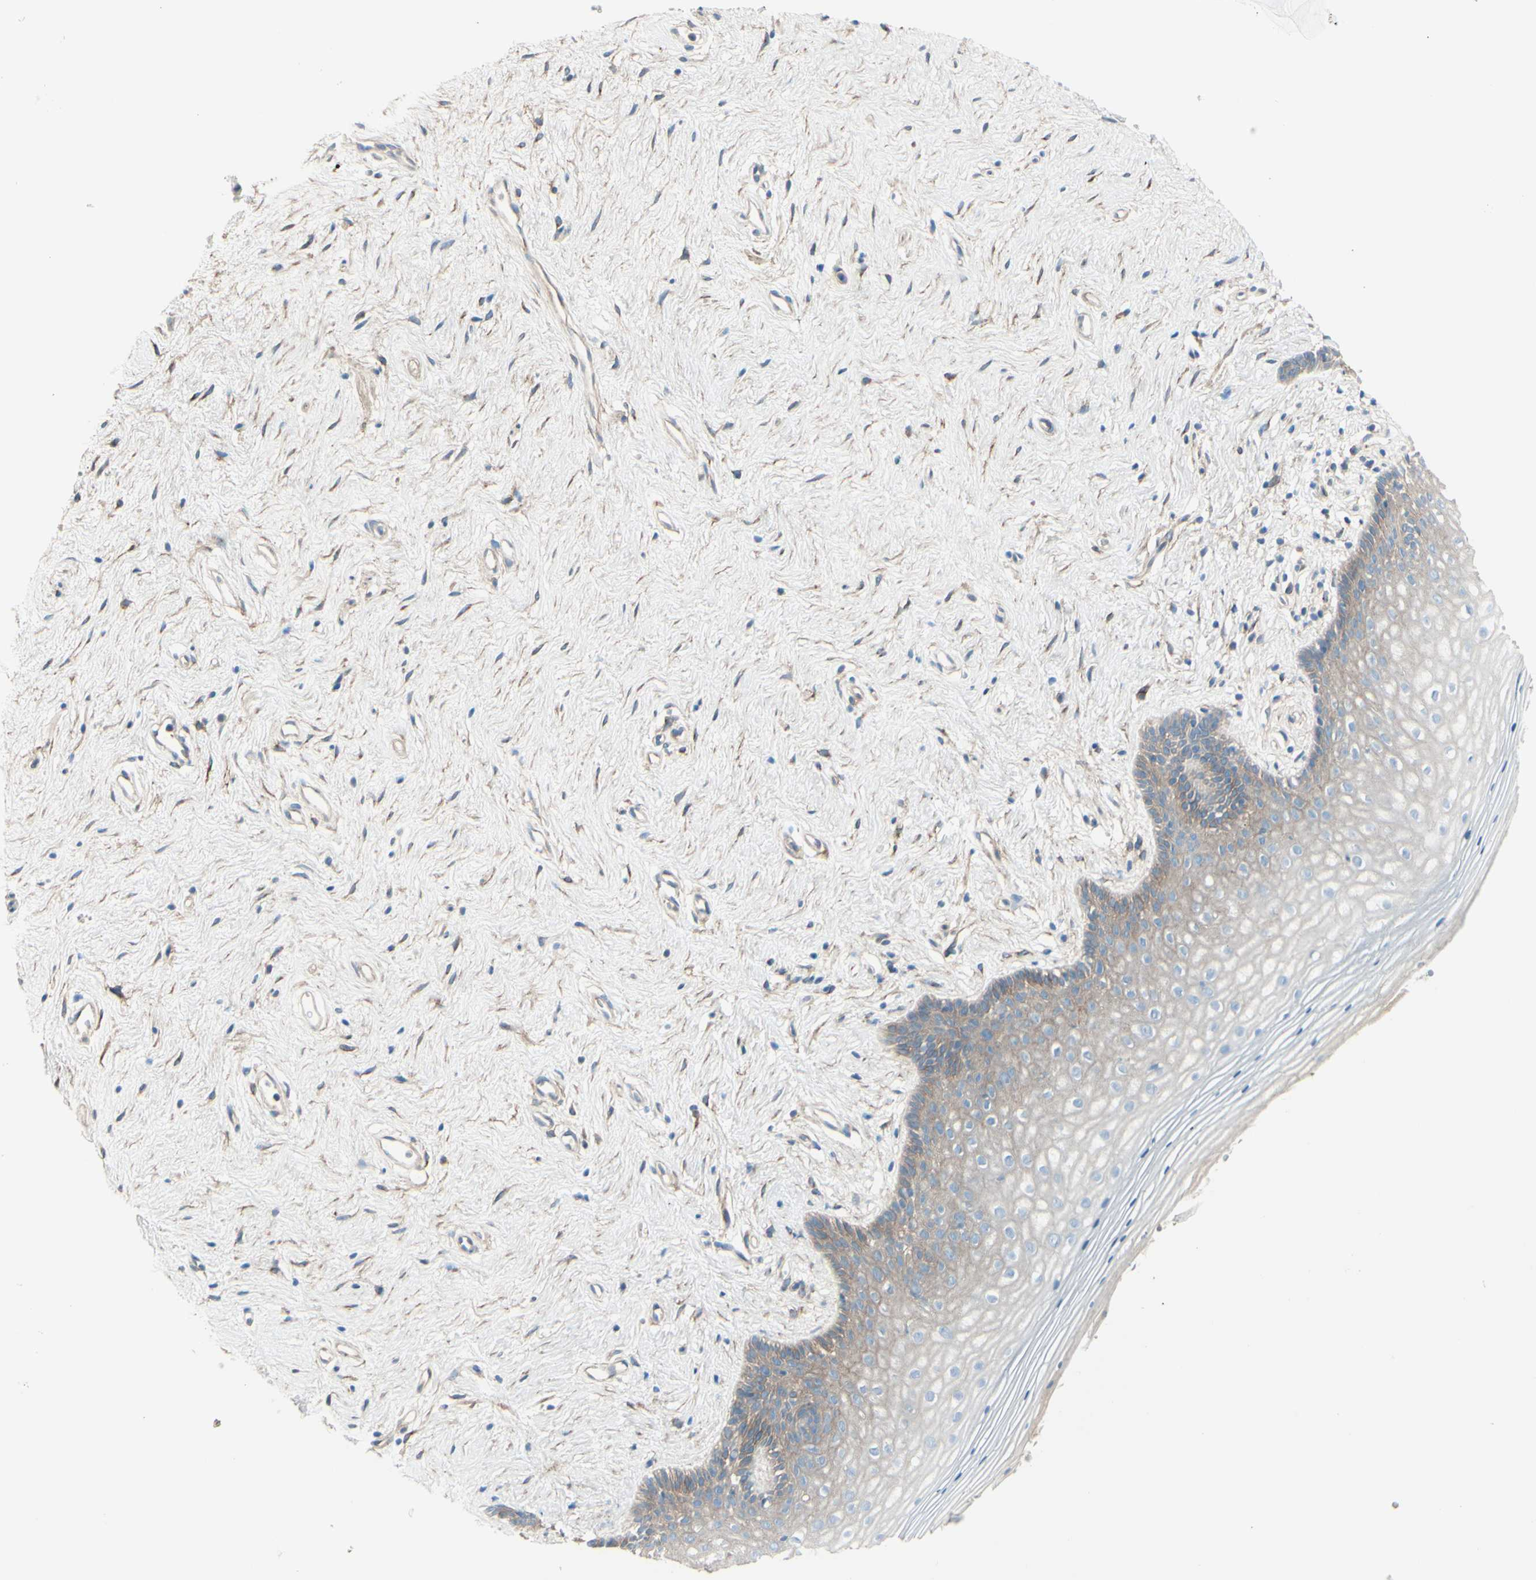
{"staining": {"intensity": "weak", "quantity": "25%-75%", "location": "cytoplasmic/membranous"}, "tissue": "vagina", "cell_type": "Squamous epithelial cells", "image_type": "normal", "snomed": [{"axis": "morphology", "description": "Normal tissue, NOS"}, {"axis": "topography", "description": "Vagina"}], "caption": "Vagina stained for a protein (brown) reveals weak cytoplasmic/membranous positive expression in approximately 25%-75% of squamous epithelial cells.", "gene": "PCDHGA10", "patient": {"sex": "female", "age": 44}}